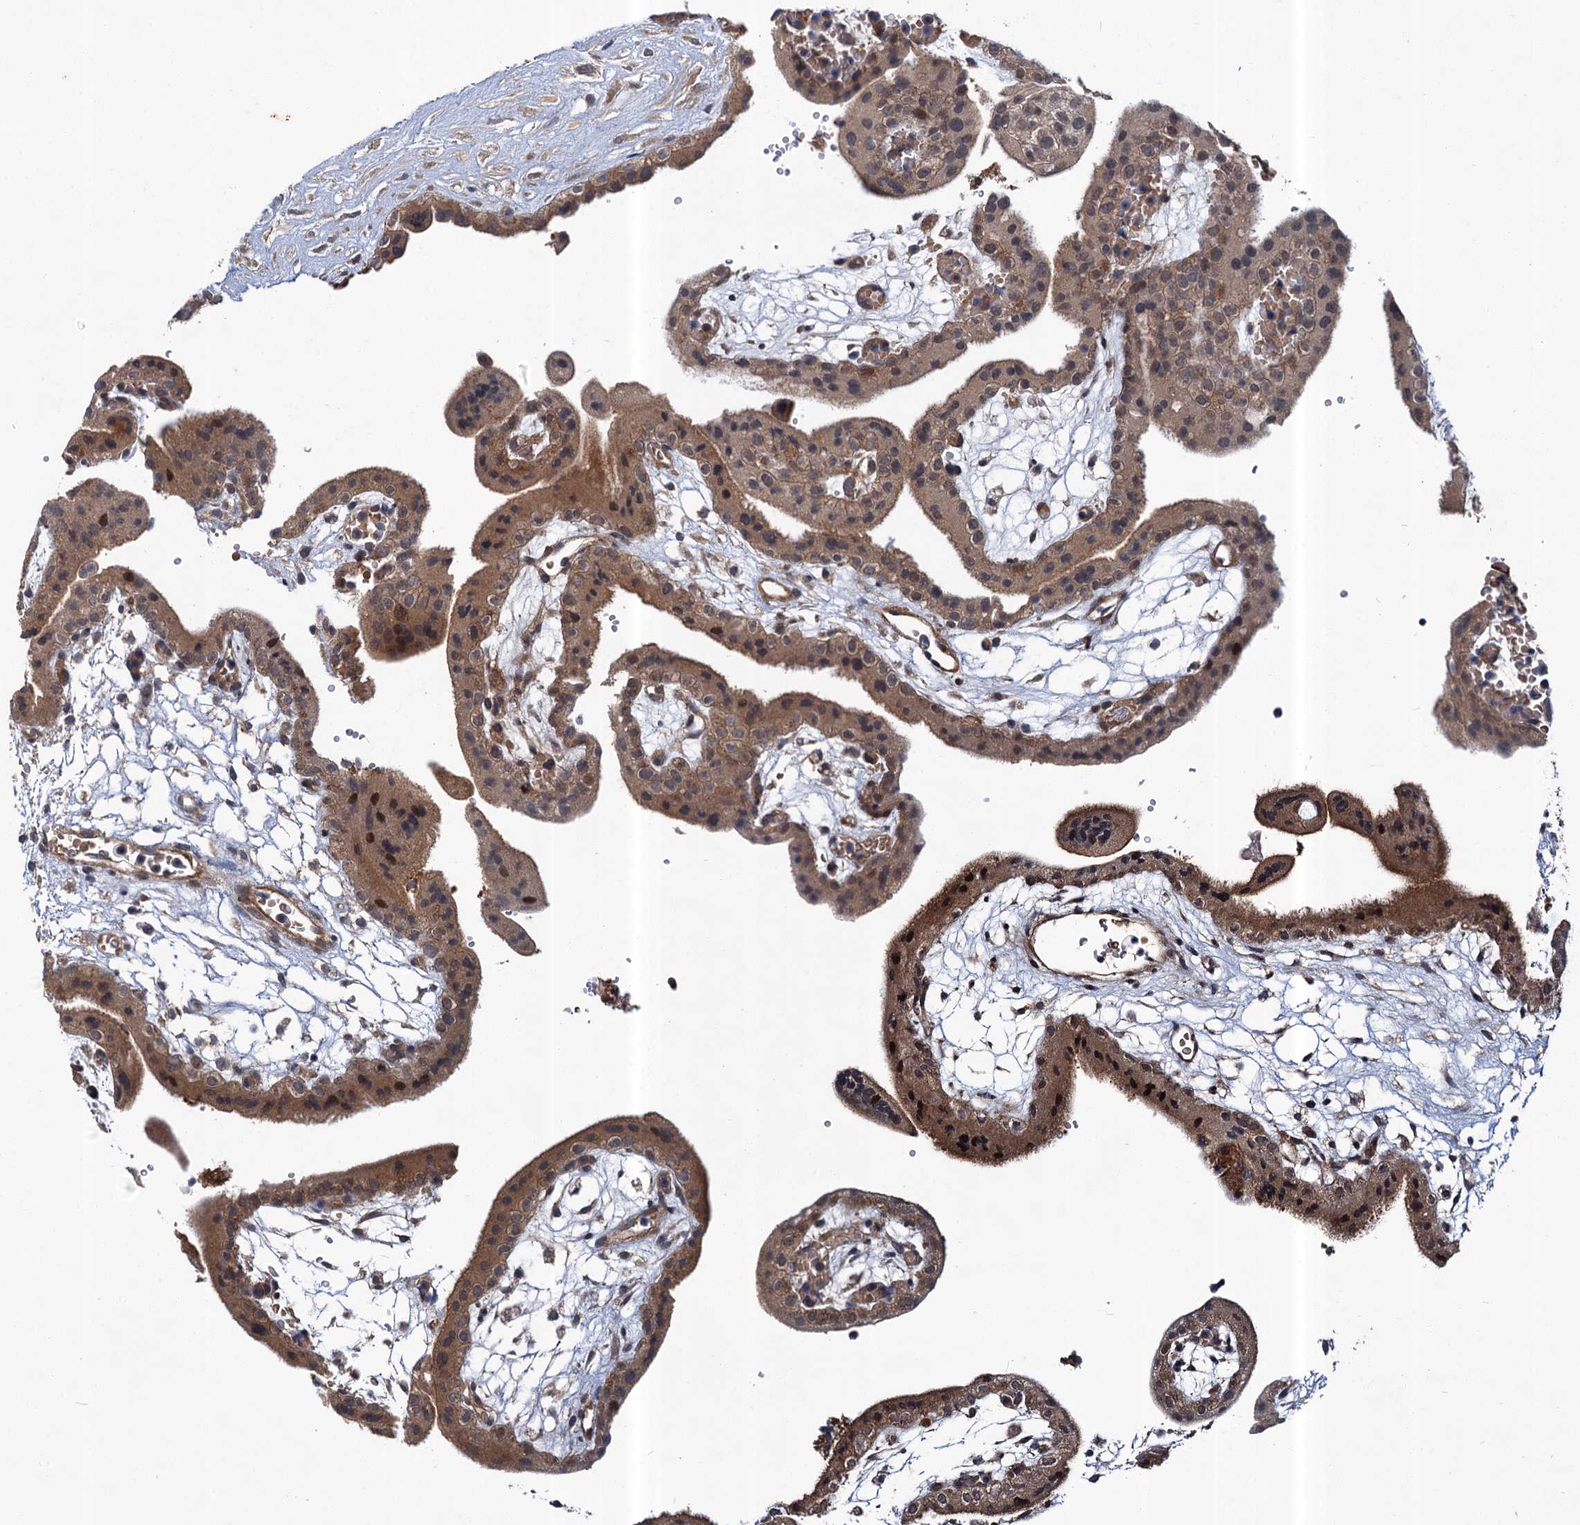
{"staining": {"intensity": "moderate", "quantity": "<25%", "location": "cytoplasmic/membranous"}, "tissue": "placenta", "cell_type": "Decidual cells", "image_type": "normal", "snomed": [{"axis": "morphology", "description": "Normal tissue, NOS"}, {"axis": "topography", "description": "Placenta"}], "caption": "Placenta stained with immunohistochemistry displays moderate cytoplasmic/membranous positivity in approximately <25% of decidual cells. Nuclei are stained in blue.", "gene": "ABLIM1", "patient": {"sex": "female", "age": 18}}